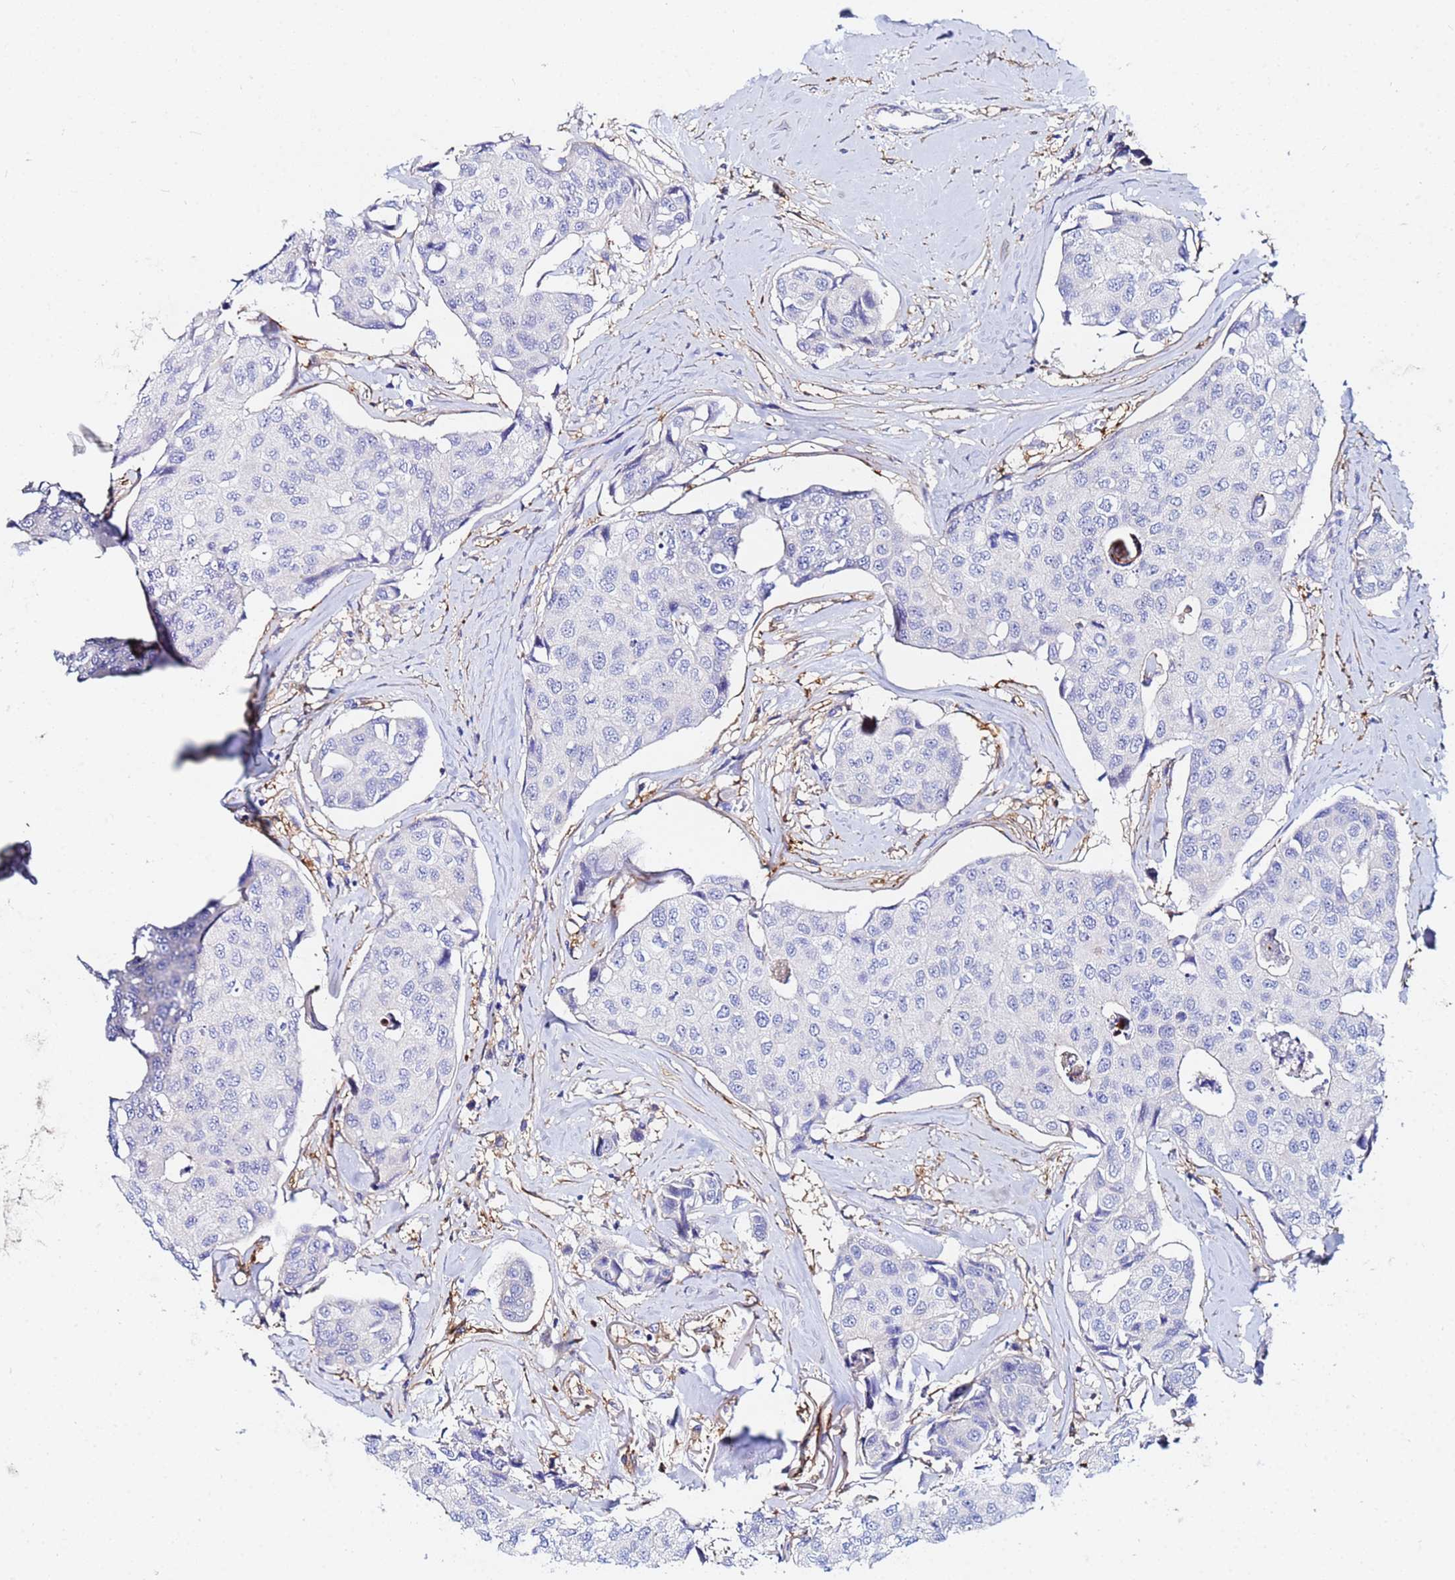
{"staining": {"intensity": "negative", "quantity": "none", "location": "none"}, "tissue": "breast cancer", "cell_type": "Tumor cells", "image_type": "cancer", "snomed": [{"axis": "morphology", "description": "Duct carcinoma"}, {"axis": "topography", "description": "Breast"}], "caption": "Invasive ductal carcinoma (breast) was stained to show a protein in brown. There is no significant expression in tumor cells.", "gene": "BASP1", "patient": {"sex": "female", "age": 80}}